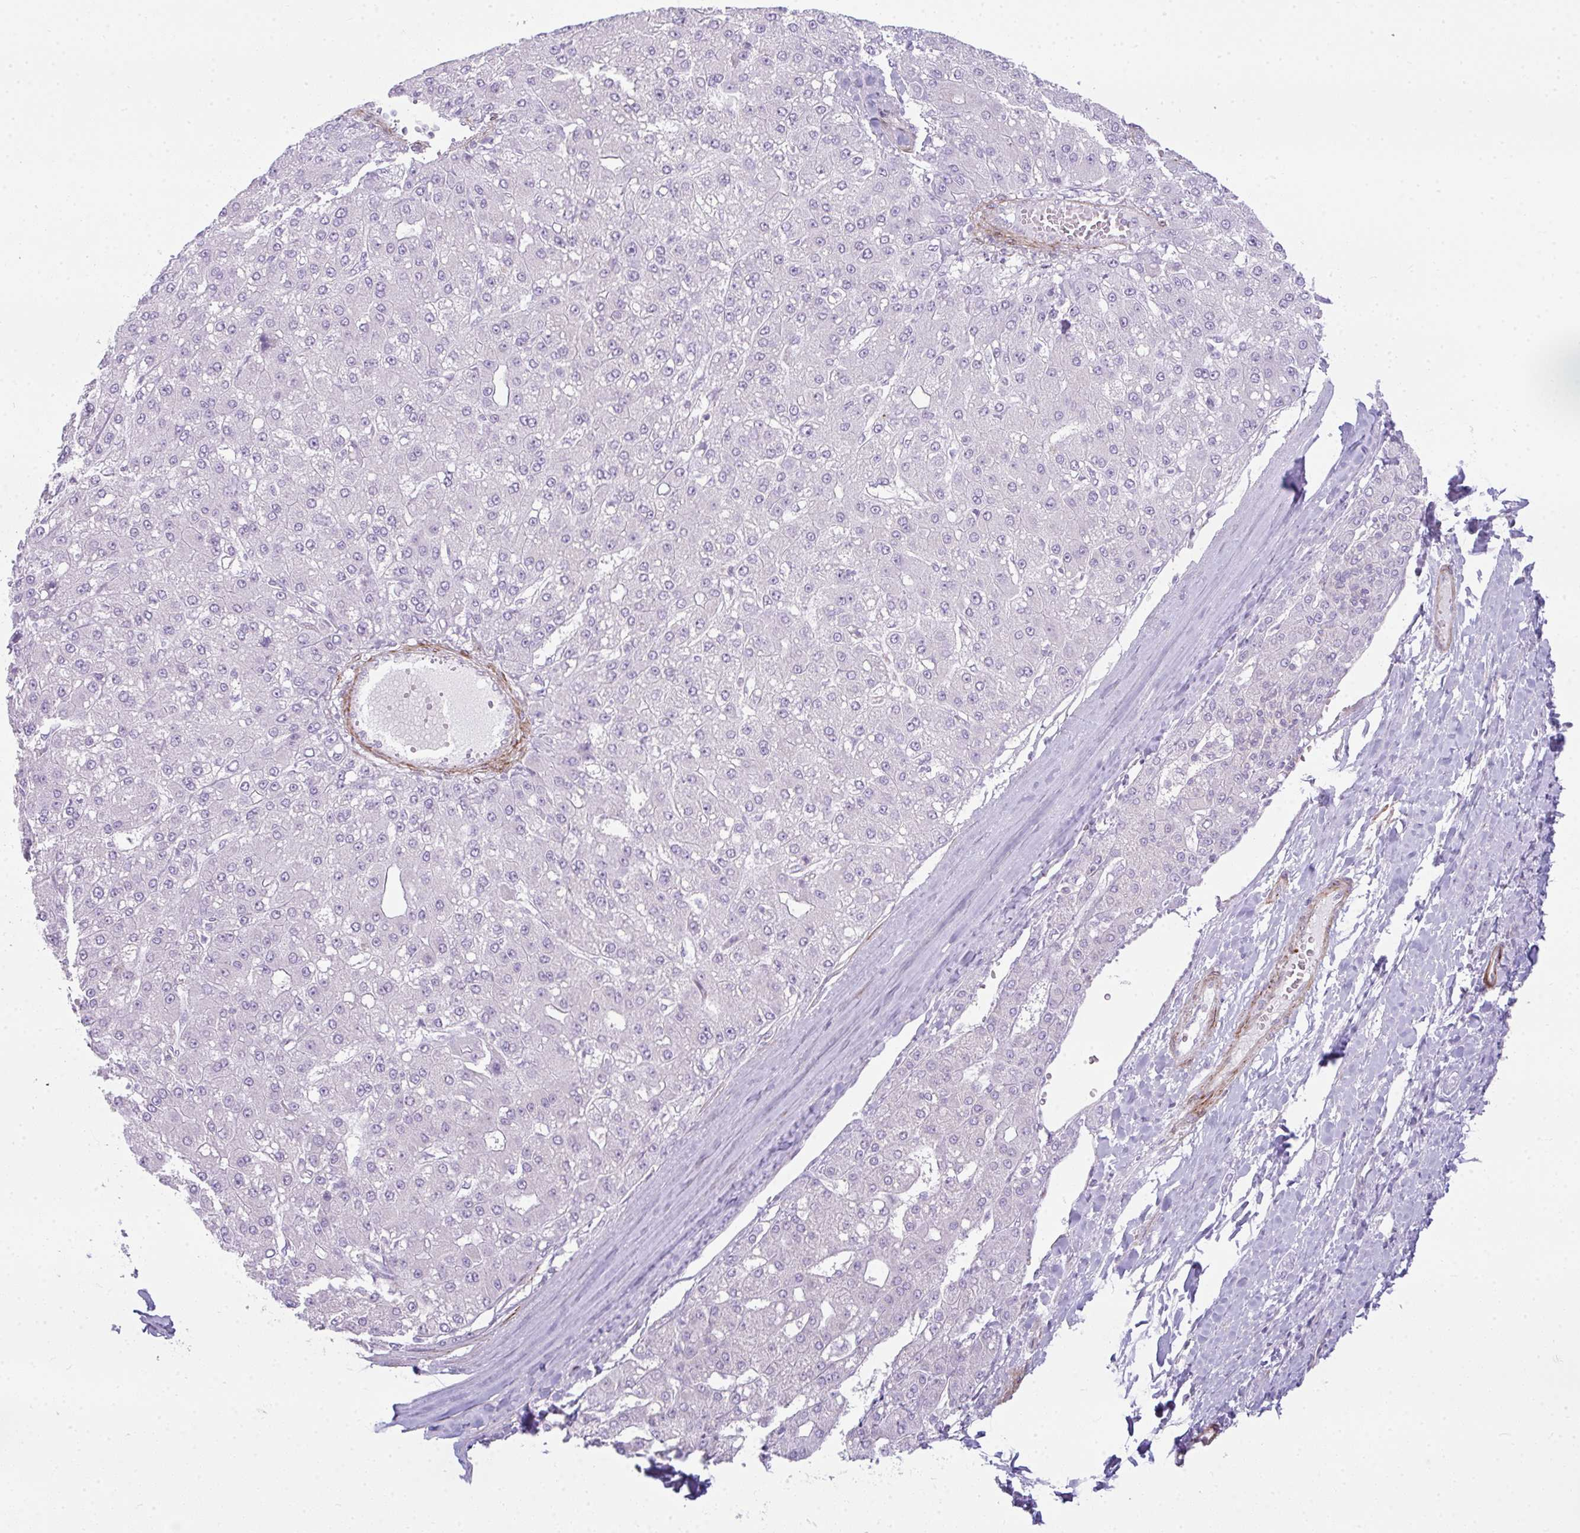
{"staining": {"intensity": "negative", "quantity": "none", "location": "none"}, "tissue": "liver cancer", "cell_type": "Tumor cells", "image_type": "cancer", "snomed": [{"axis": "morphology", "description": "Carcinoma, Hepatocellular, NOS"}, {"axis": "topography", "description": "Liver"}], "caption": "DAB immunohistochemical staining of hepatocellular carcinoma (liver) displays no significant positivity in tumor cells.", "gene": "CDRT15", "patient": {"sex": "male", "age": 67}}